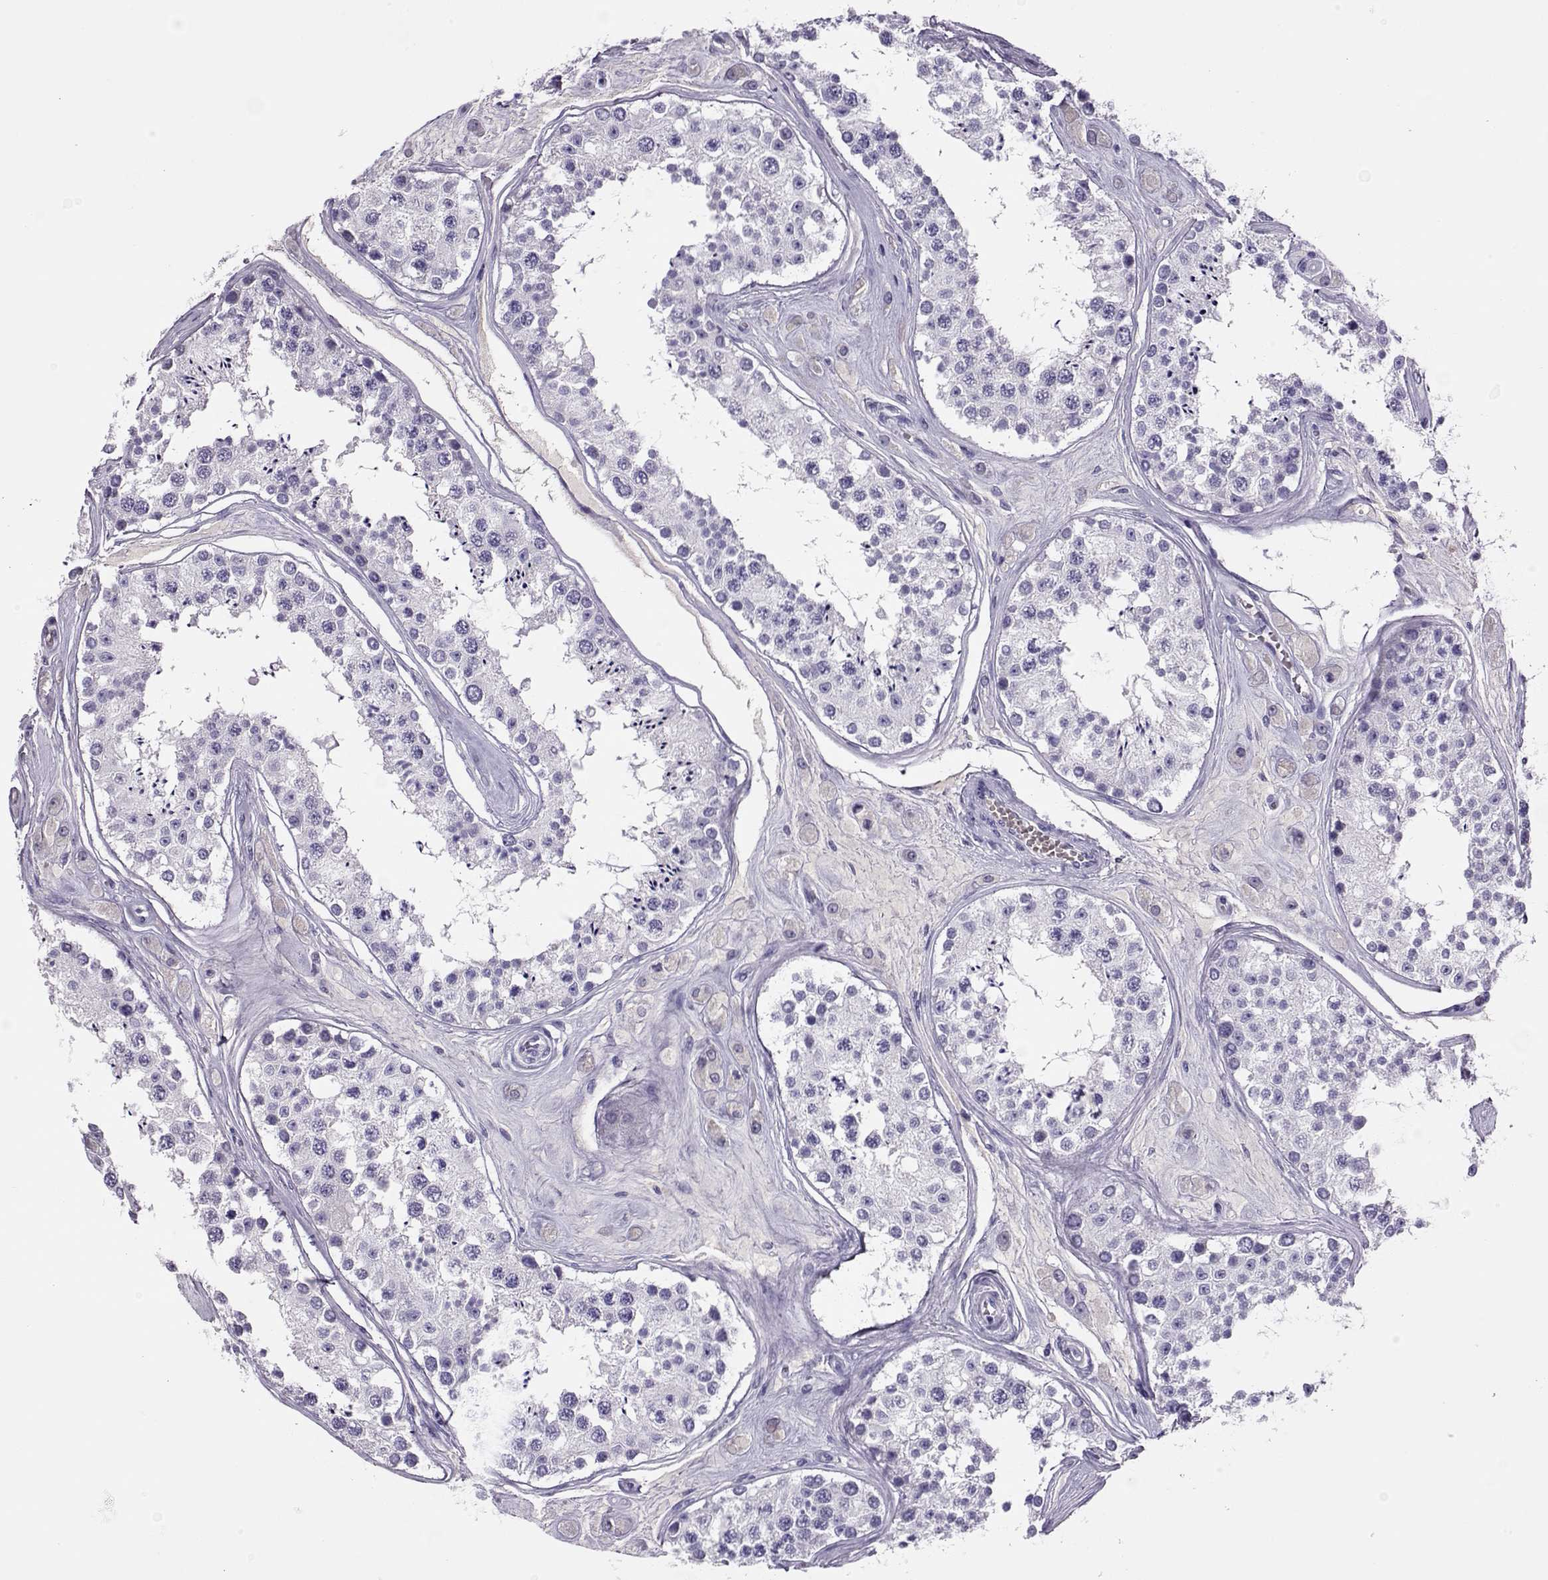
{"staining": {"intensity": "negative", "quantity": "none", "location": "none"}, "tissue": "testis", "cell_type": "Cells in seminiferous ducts", "image_type": "normal", "snomed": [{"axis": "morphology", "description": "Normal tissue, NOS"}, {"axis": "topography", "description": "Testis"}], "caption": "A micrograph of testis stained for a protein demonstrates no brown staining in cells in seminiferous ducts. Nuclei are stained in blue.", "gene": "LINGO1", "patient": {"sex": "male", "age": 25}}